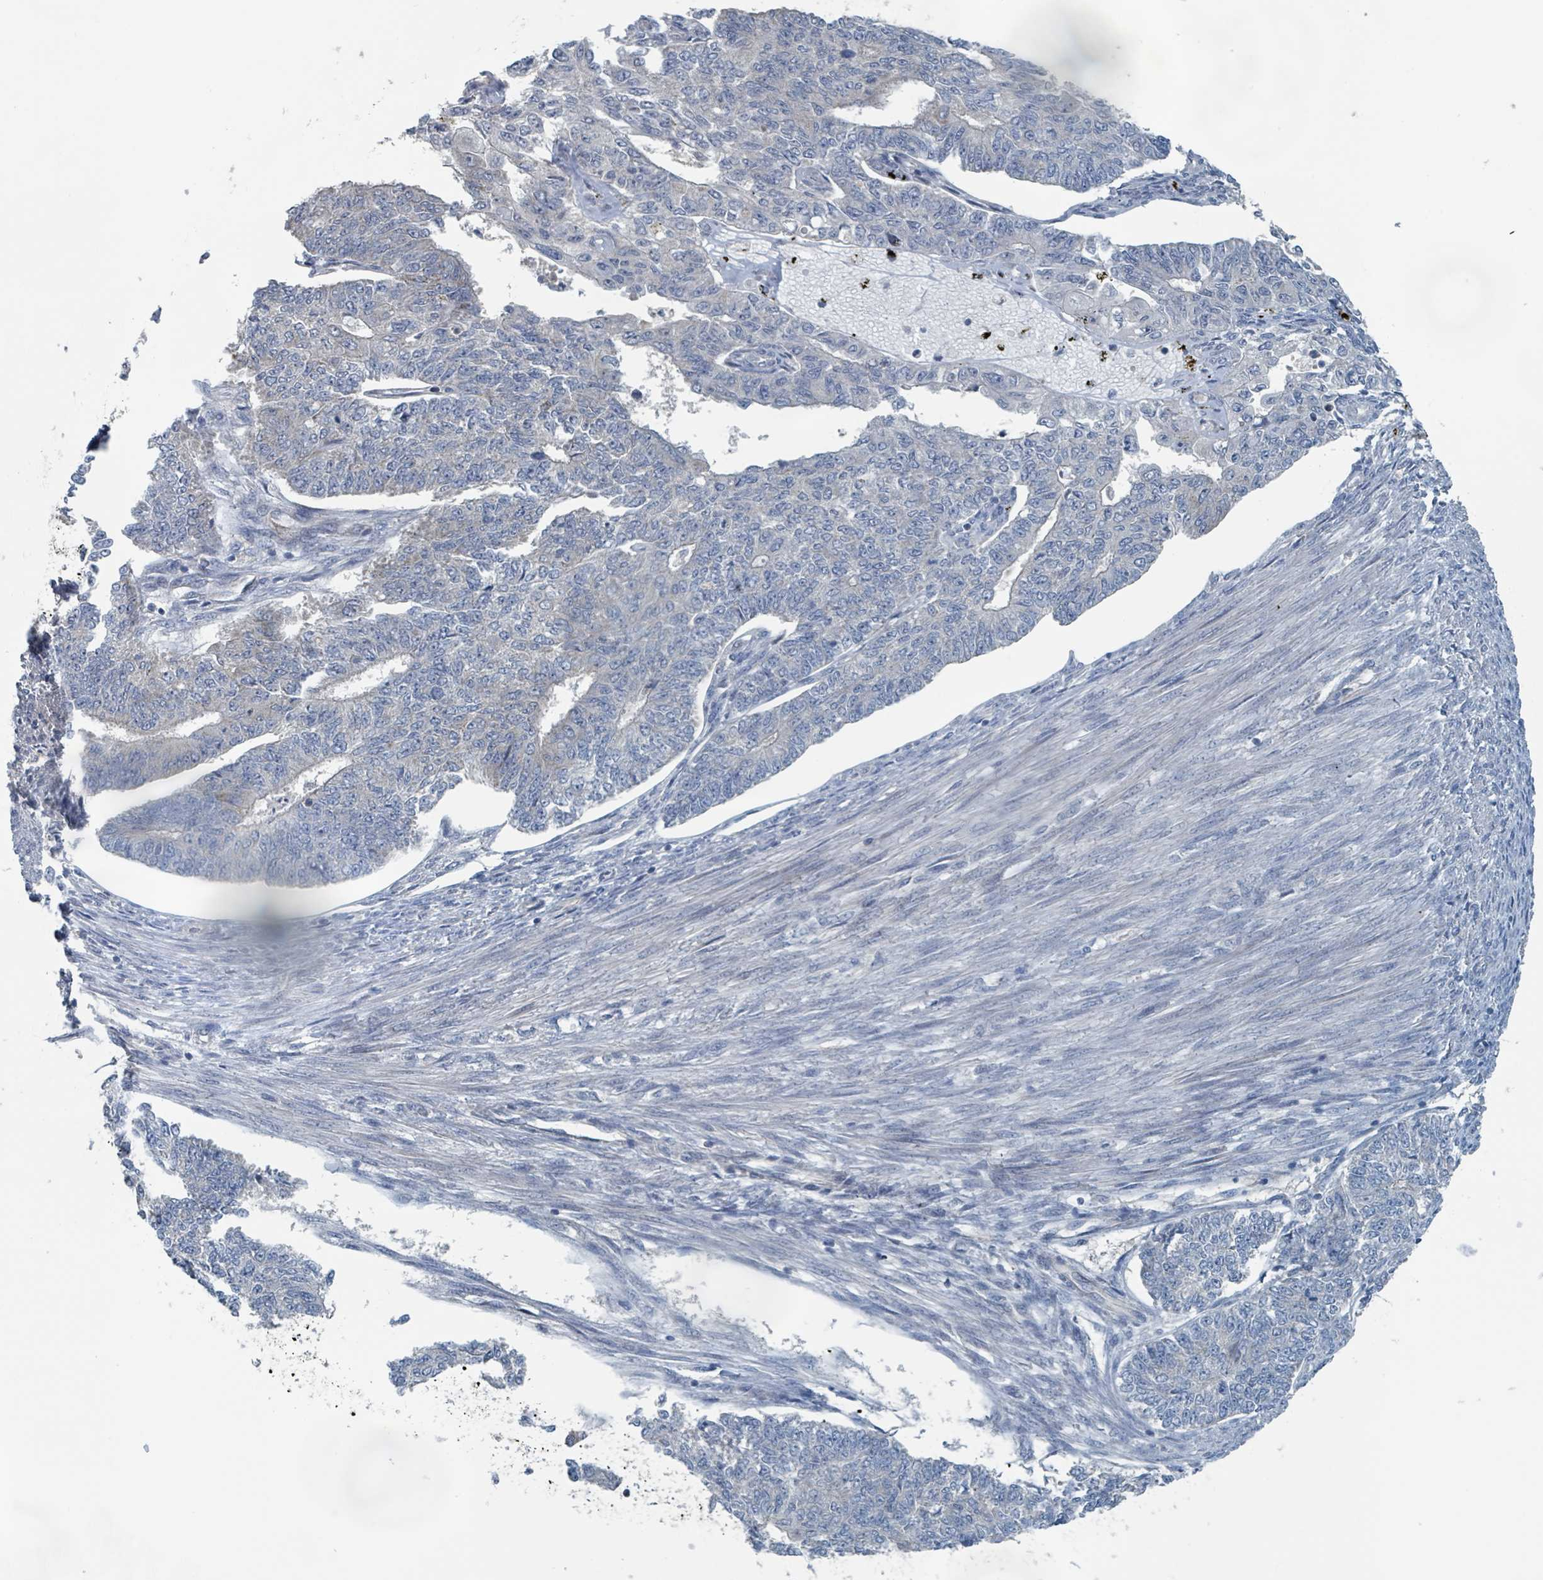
{"staining": {"intensity": "negative", "quantity": "none", "location": "none"}, "tissue": "endometrial cancer", "cell_type": "Tumor cells", "image_type": "cancer", "snomed": [{"axis": "morphology", "description": "Adenocarcinoma, NOS"}, {"axis": "topography", "description": "Endometrium"}], "caption": "IHC micrograph of human adenocarcinoma (endometrial) stained for a protein (brown), which reveals no expression in tumor cells.", "gene": "ACBD4", "patient": {"sex": "female", "age": 32}}